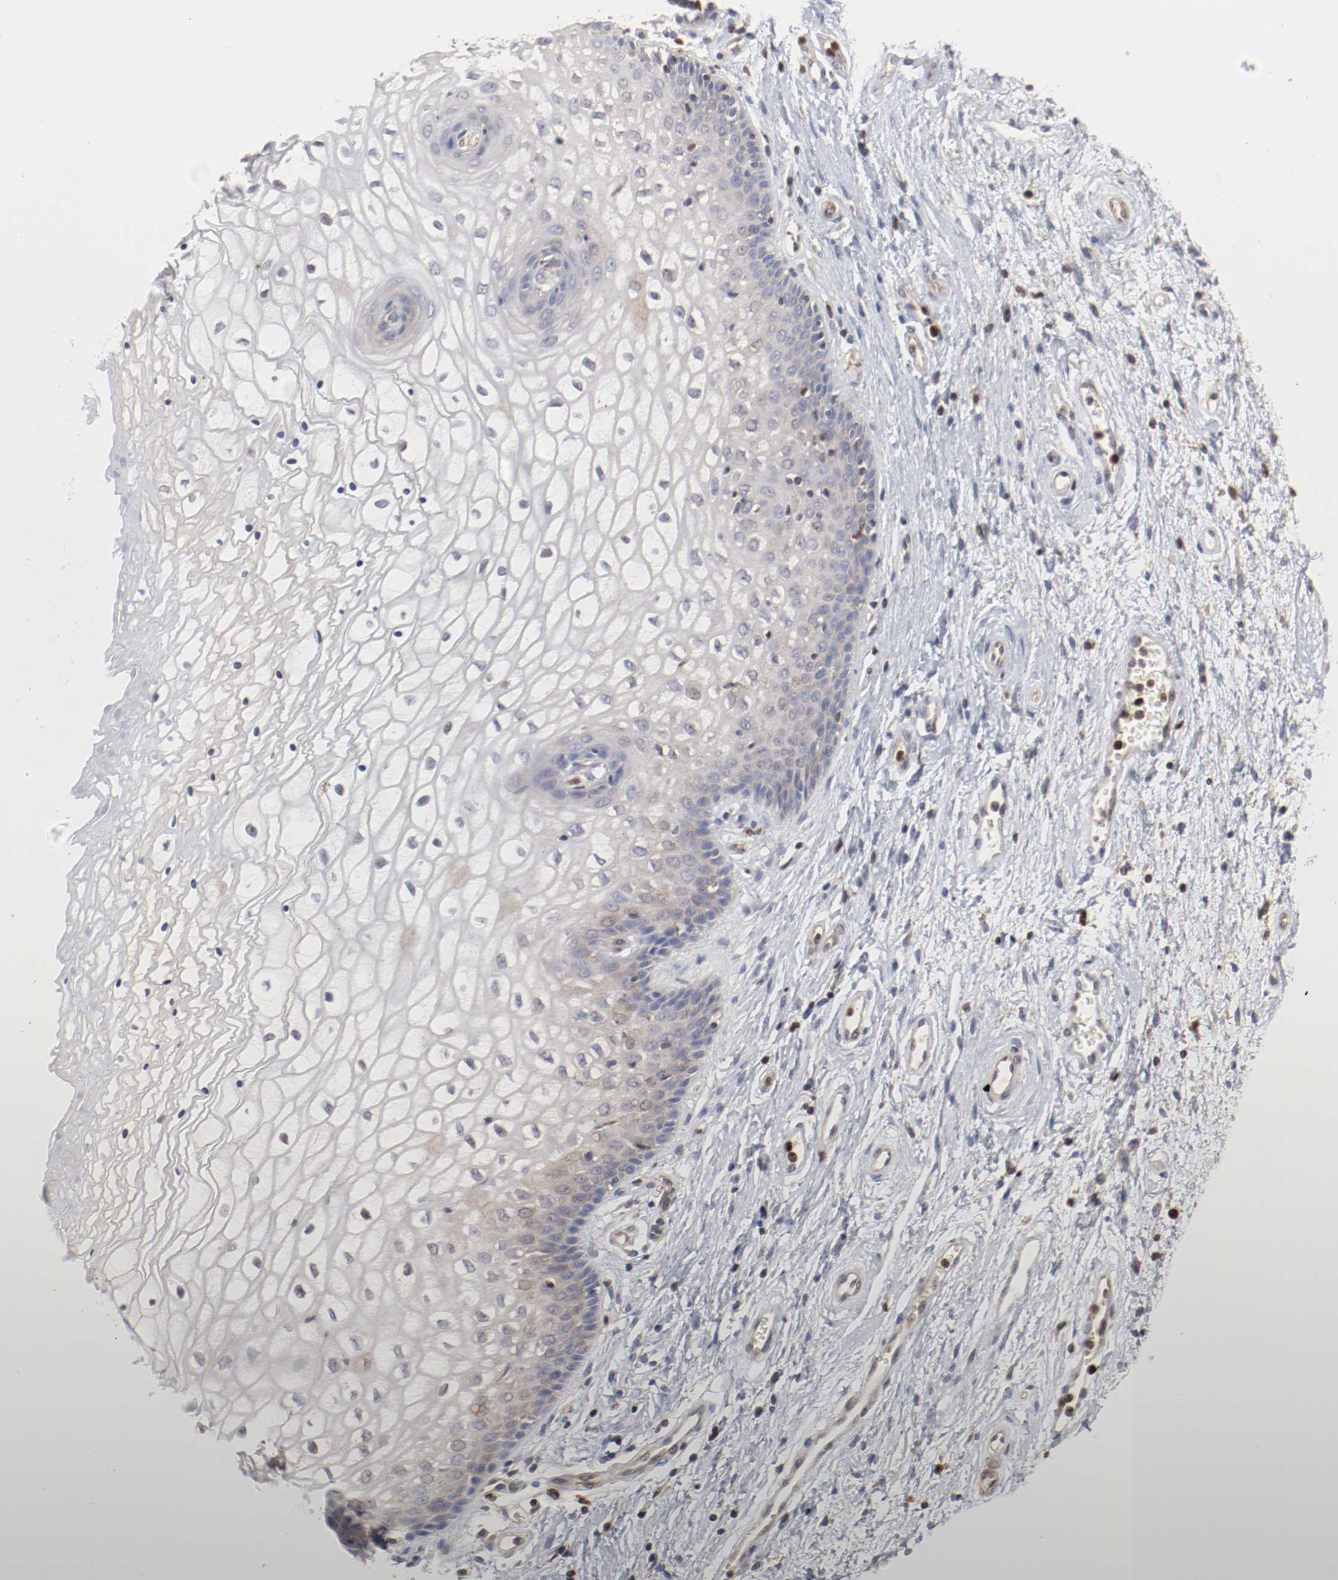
{"staining": {"intensity": "negative", "quantity": "none", "location": "none"}, "tissue": "vagina", "cell_type": "Squamous epithelial cells", "image_type": "normal", "snomed": [{"axis": "morphology", "description": "Normal tissue, NOS"}, {"axis": "topography", "description": "Vagina"}], "caption": "Normal vagina was stained to show a protein in brown. There is no significant staining in squamous epithelial cells. (Immunohistochemistry, brightfield microscopy, high magnification).", "gene": "ARHGEF6", "patient": {"sex": "female", "age": 34}}